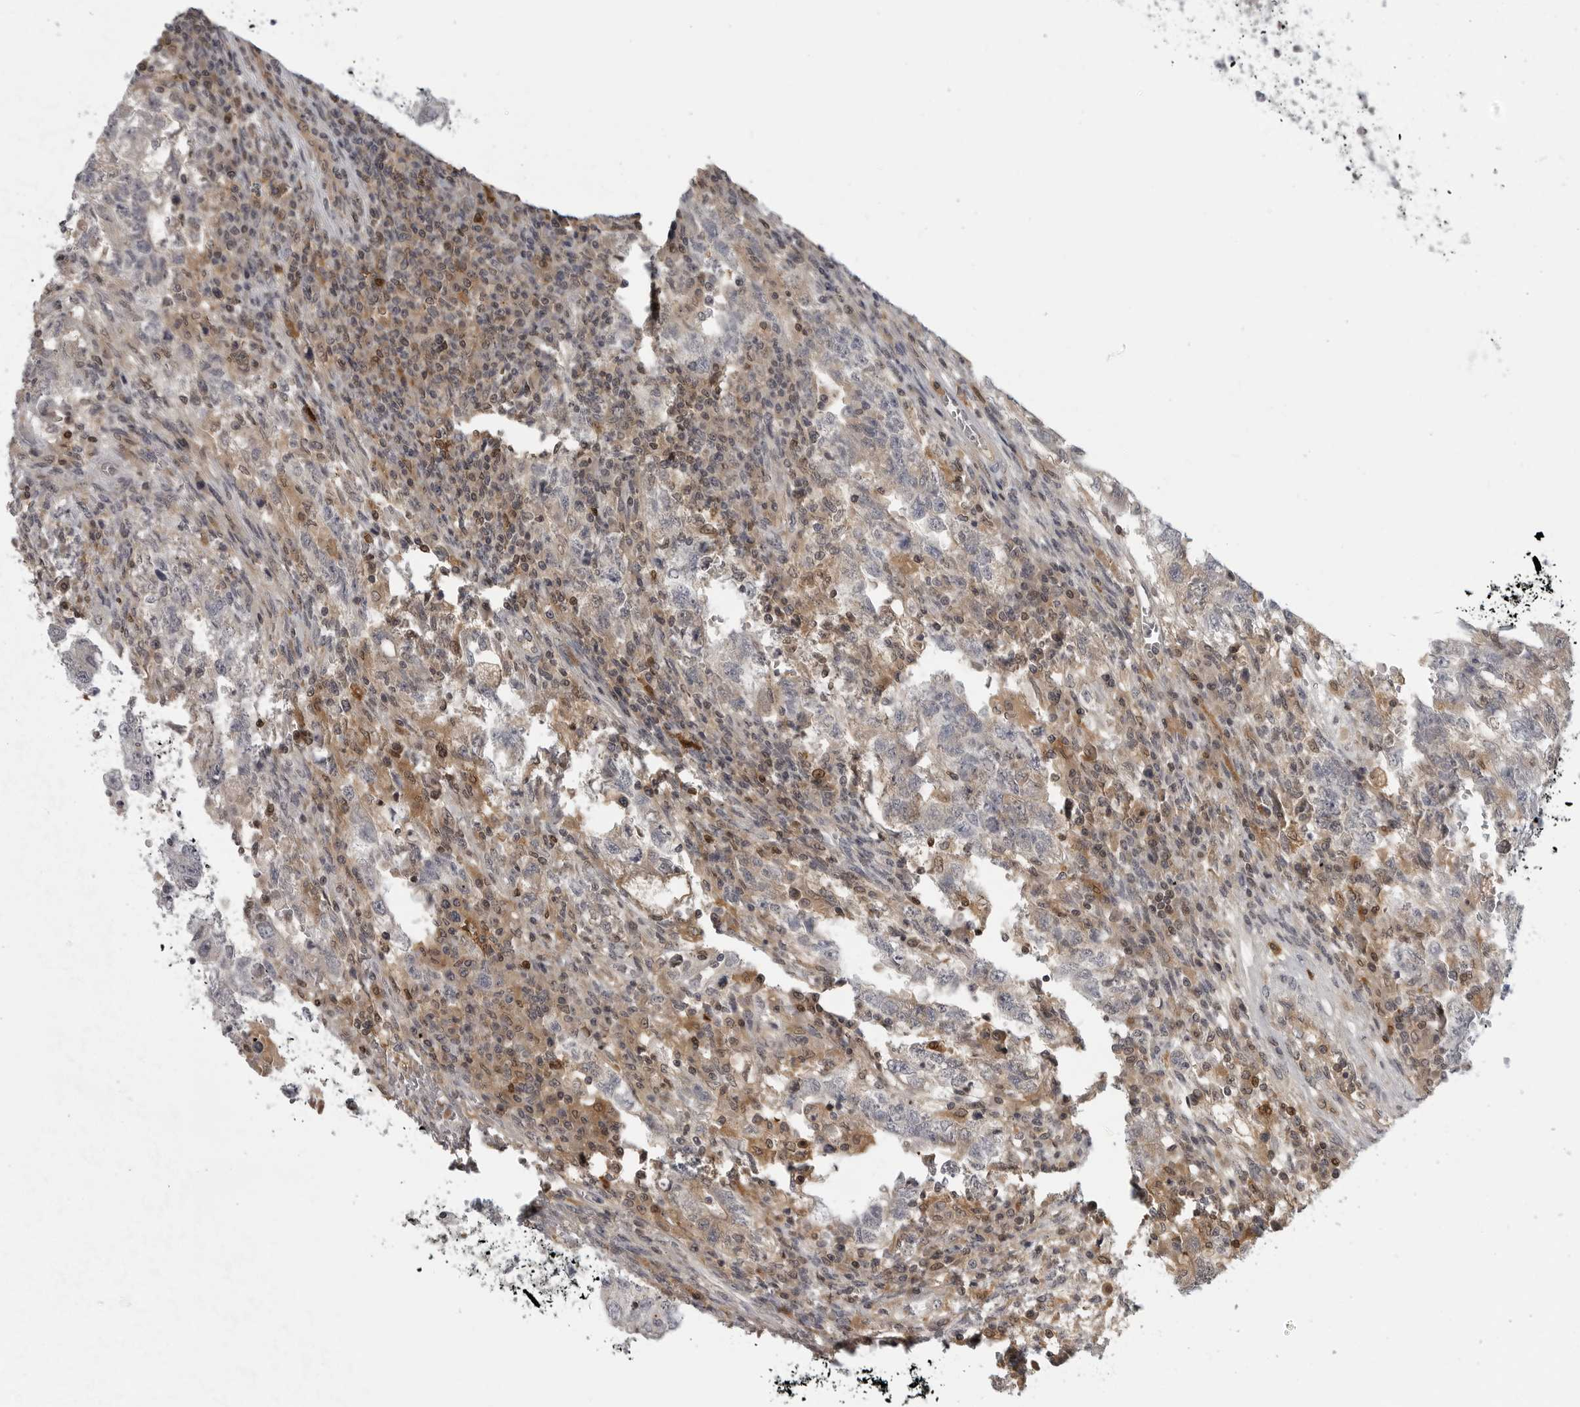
{"staining": {"intensity": "negative", "quantity": "none", "location": "none"}, "tissue": "testis cancer", "cell_type": "Tumor cells", "image_type": "cancer", "snomed": [{"axis": "morphology", "description": "Carcinoma, Embryonal, NOS"}, {"axis": "topography", "description": "Testis"}], "caption": "An image of human testis cancer is negative for staining in tumor cells.", "gene": "CTIF", "patient": {"sex": "male", "age": 36}}